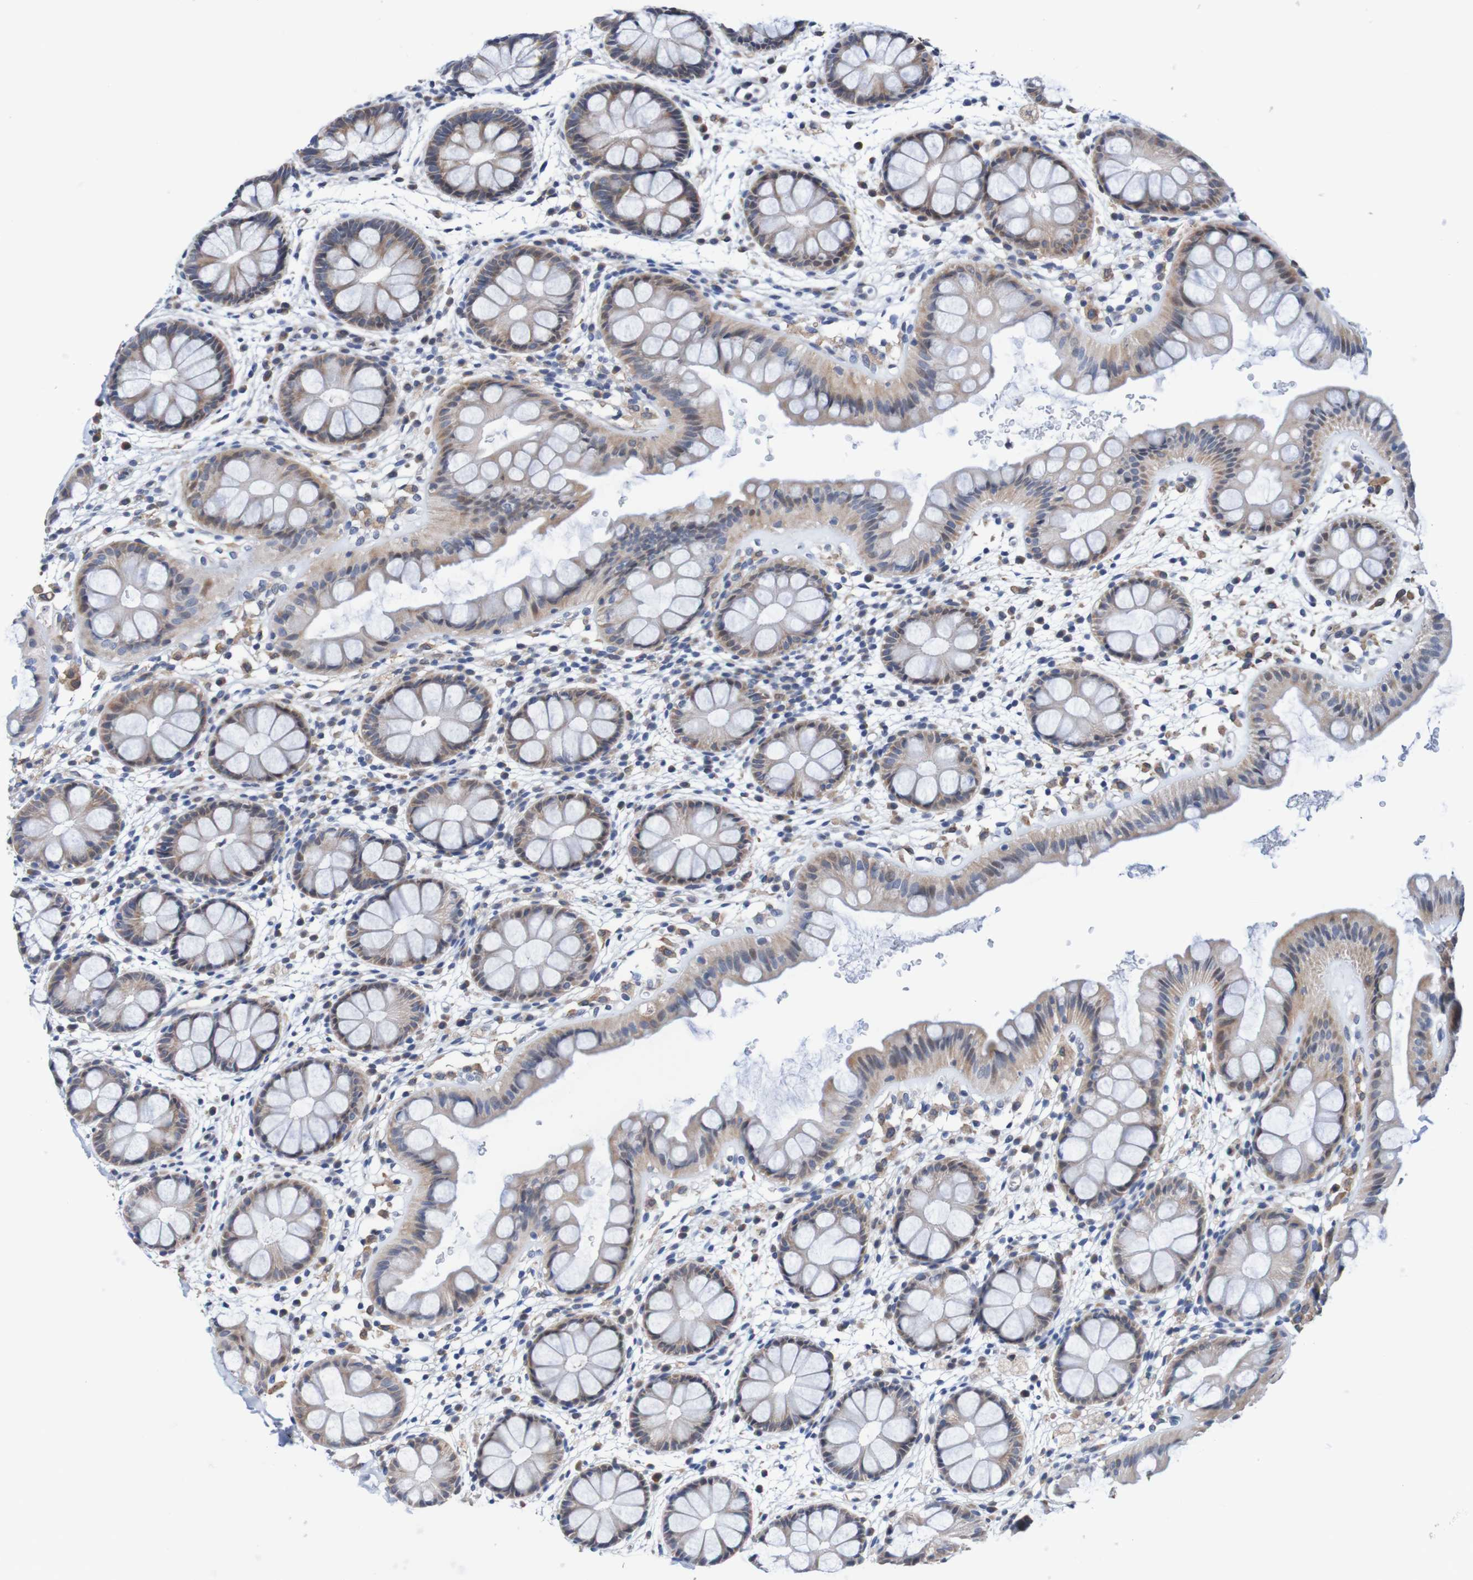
{"staining": {"intensity": "weak", "quantity": ">75%", "location": "cytoplasmic/membranous"}, "tissue": "rectum", "cell_type": "Glandular cells", "image_type": "normal", "snomed": [{"axis": "morphology", "description": "Normal tissue, NOS"}, {"axis": "topography", "description": "Rectum"}], "caption": "Brown immunohistochemical staining in normal rectum displays weak cytoplasmic/membranous expression in approximately >75% of glandular cells. Using DAB (3,3'-diaminobenzidine) (brown) and hematoxylin (blue) stains, captured at high magnification using brightfield microscopy.", "gene": "FIBP", "patient": {"sex": "female", "age": 24}}